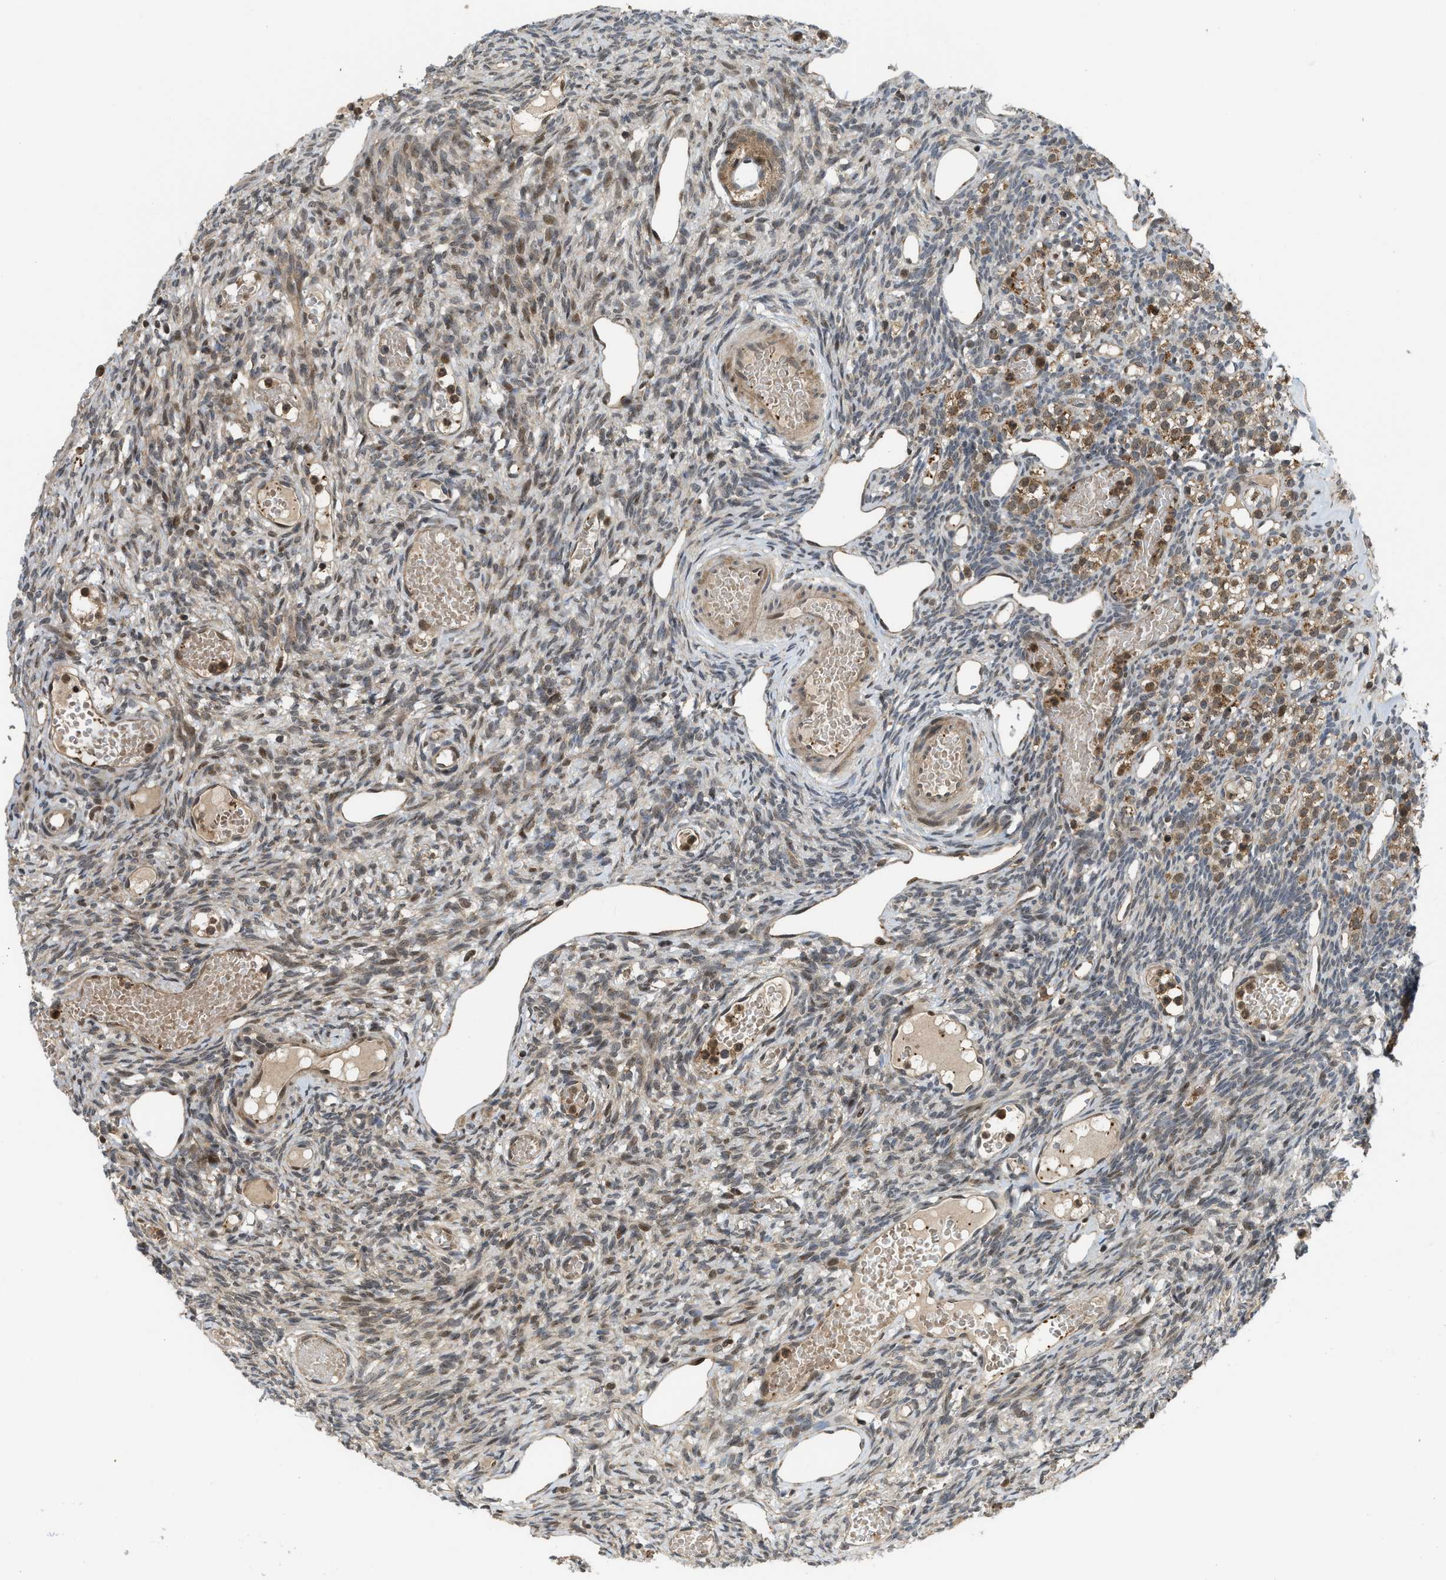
{"staining": {"intensity": "moderate", "quantity": ">75%", "location": "cytoplasmic/membranous,nuclear"}, "tissue": "ovary", "cell_type": "Follicle cells", "image_type": "normal", "snomed": [{"axis": "morphology", "description": "Normal tissue, NOS"}, {"axis": "topography", "description": "Ovary"}], "caption": "The image demonstrates a brown stain indicating the presence of a protein in the cytoplasmic/membranous,nuclear of follicle cells in ovary.", "gene": "DNAJC28", "patient": {"sex": "female", "age": 33}}